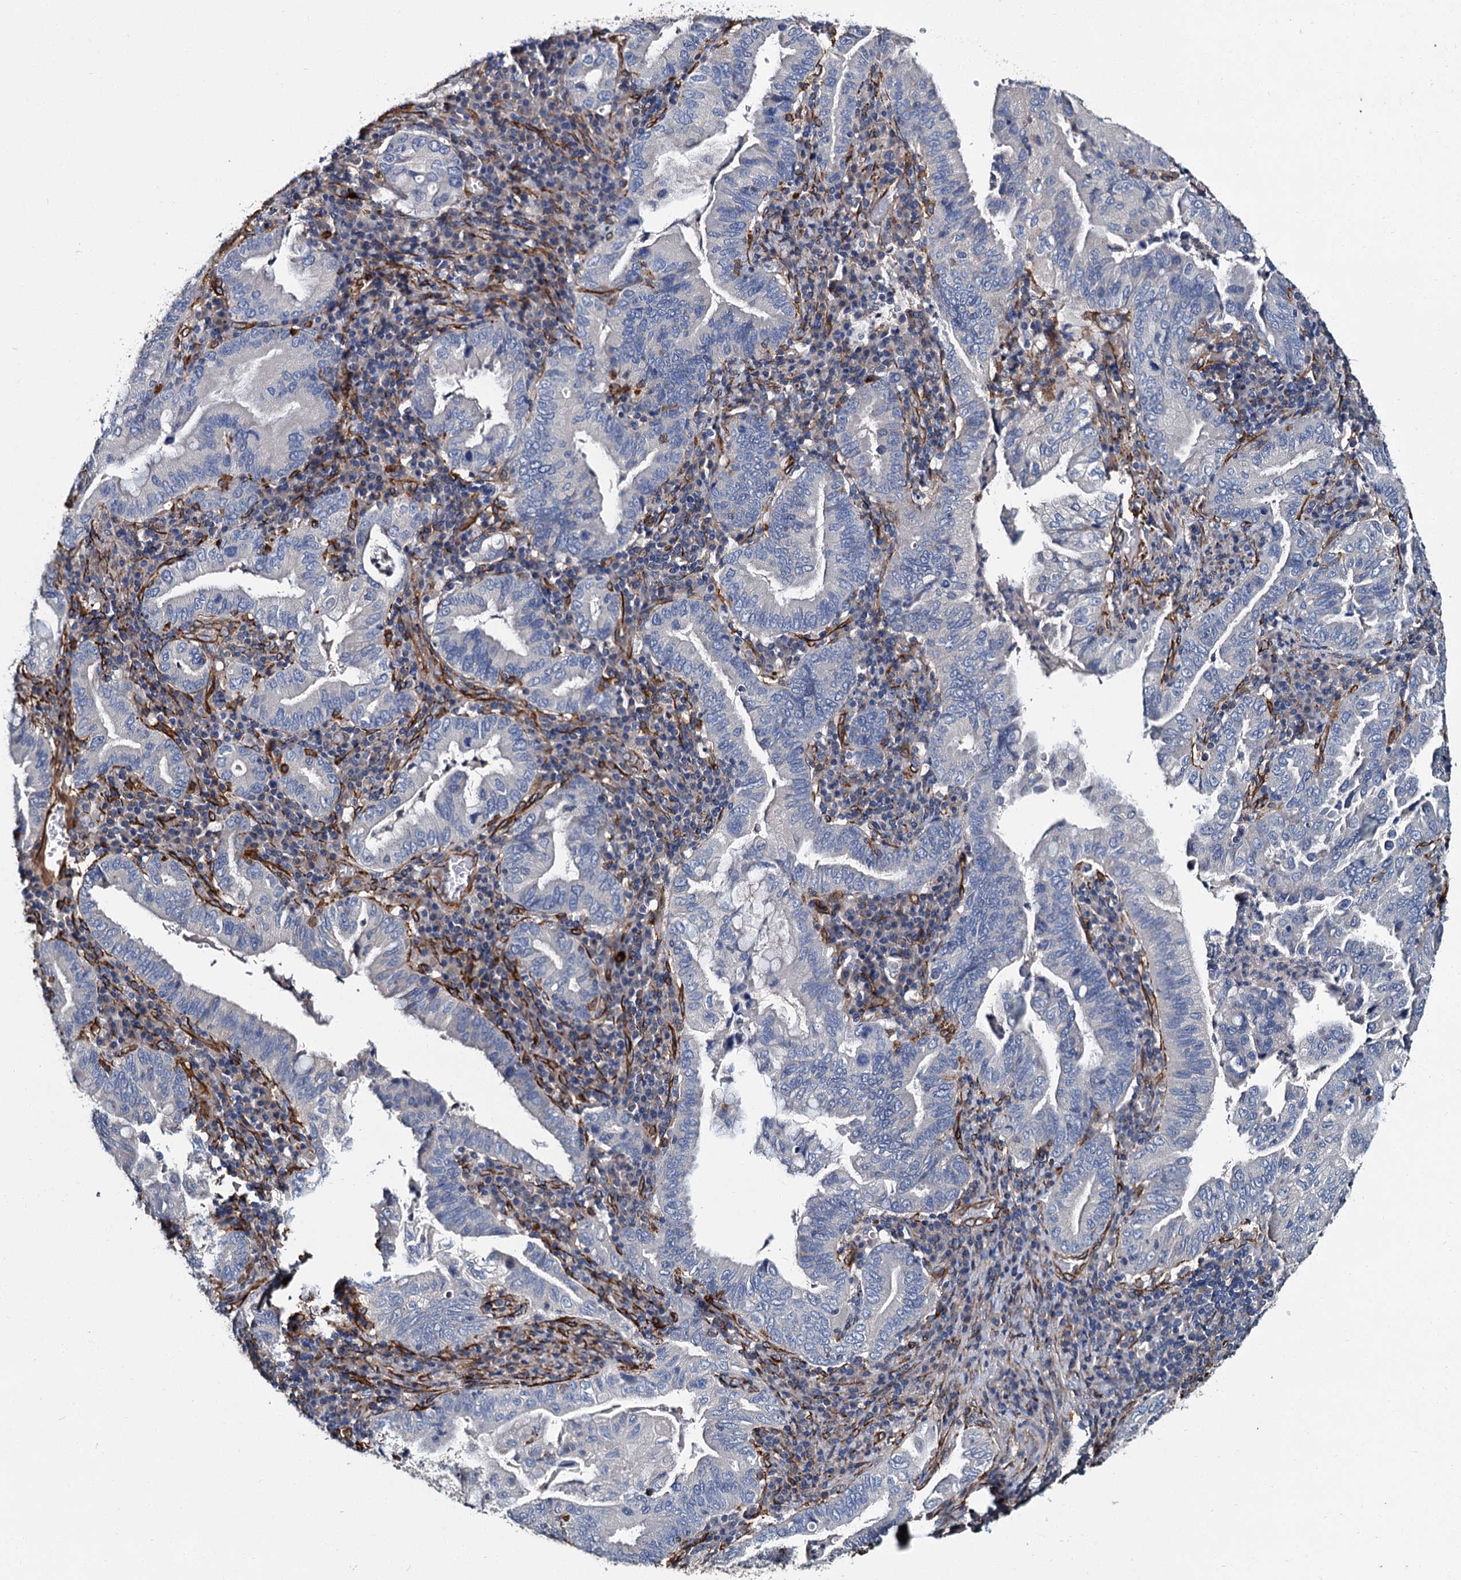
{"staining": {"intensity": "negative", "quantity": "none", "location": "none"}, "tissue": "stomach cancer", "cell_type": "Tumor cells", "image_type": "cancer", "snomed": [{"axis": "morphology", "description": "Normal tissue, NOS"}, {"axis": "morphology", "description": "Adenocarcinoma, NOS"}, {"axis": "topography", "description": "Esophagus"}, {"axis": "topography", "description": "Stomach, upper"}, {"axis": "topography", "description": "Peripheral nerve tissue"}], "caption": "Tumor cells show no significant protein positivity in stomach adenocarcinoma. (DAB (3,3'-diaminobenzidine) IHC, high magnification).", "gene": "CACNA1C", "patient": {"sex": "male", "age": 62}}